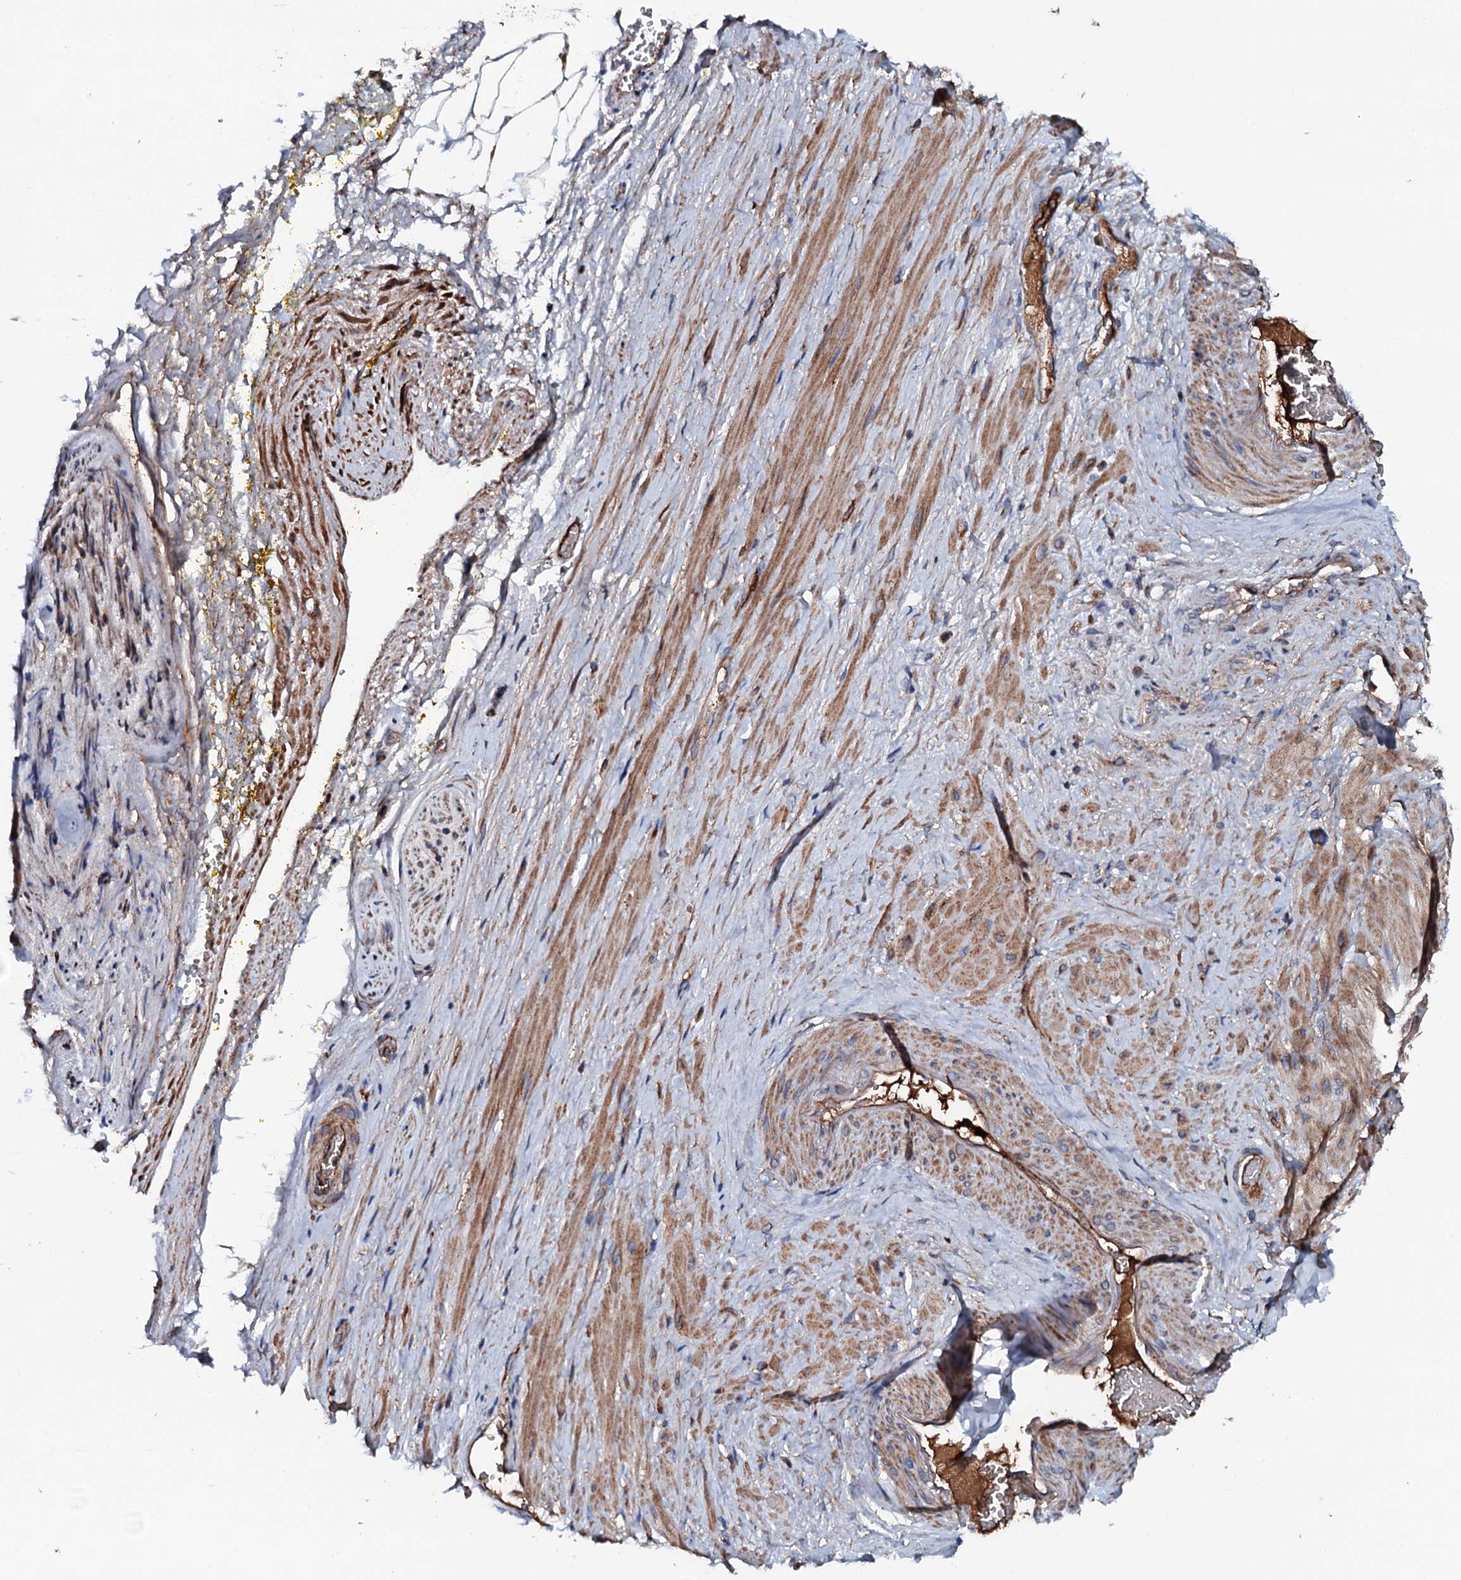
{"staining": {"intensity": "negative", "quantity": "none", "location": "none"}, "tissue": "adipose tissue", "cell_type": "Adipocytes", "image_type": "normal", "snomed": [{"axis": "morphology", "description": "Normal tissue, NOS"}, {"axis": "morphology", "description": "Adenocarcinoma, Low grade"}, {"axis": "topography", "description": "Prostate"}, {"axis": "topography", "description": "Peripheral nerve tissue"}], "caption": "DAB immunohistochemical staining of normal human adipose tissue reveals no significant staining in adipocytes. (Brightfield microscopy of DAB immunohistochemistry at high magnification).", "gene": "NEK1", "patient": {"sex": "male", "age": 63}}